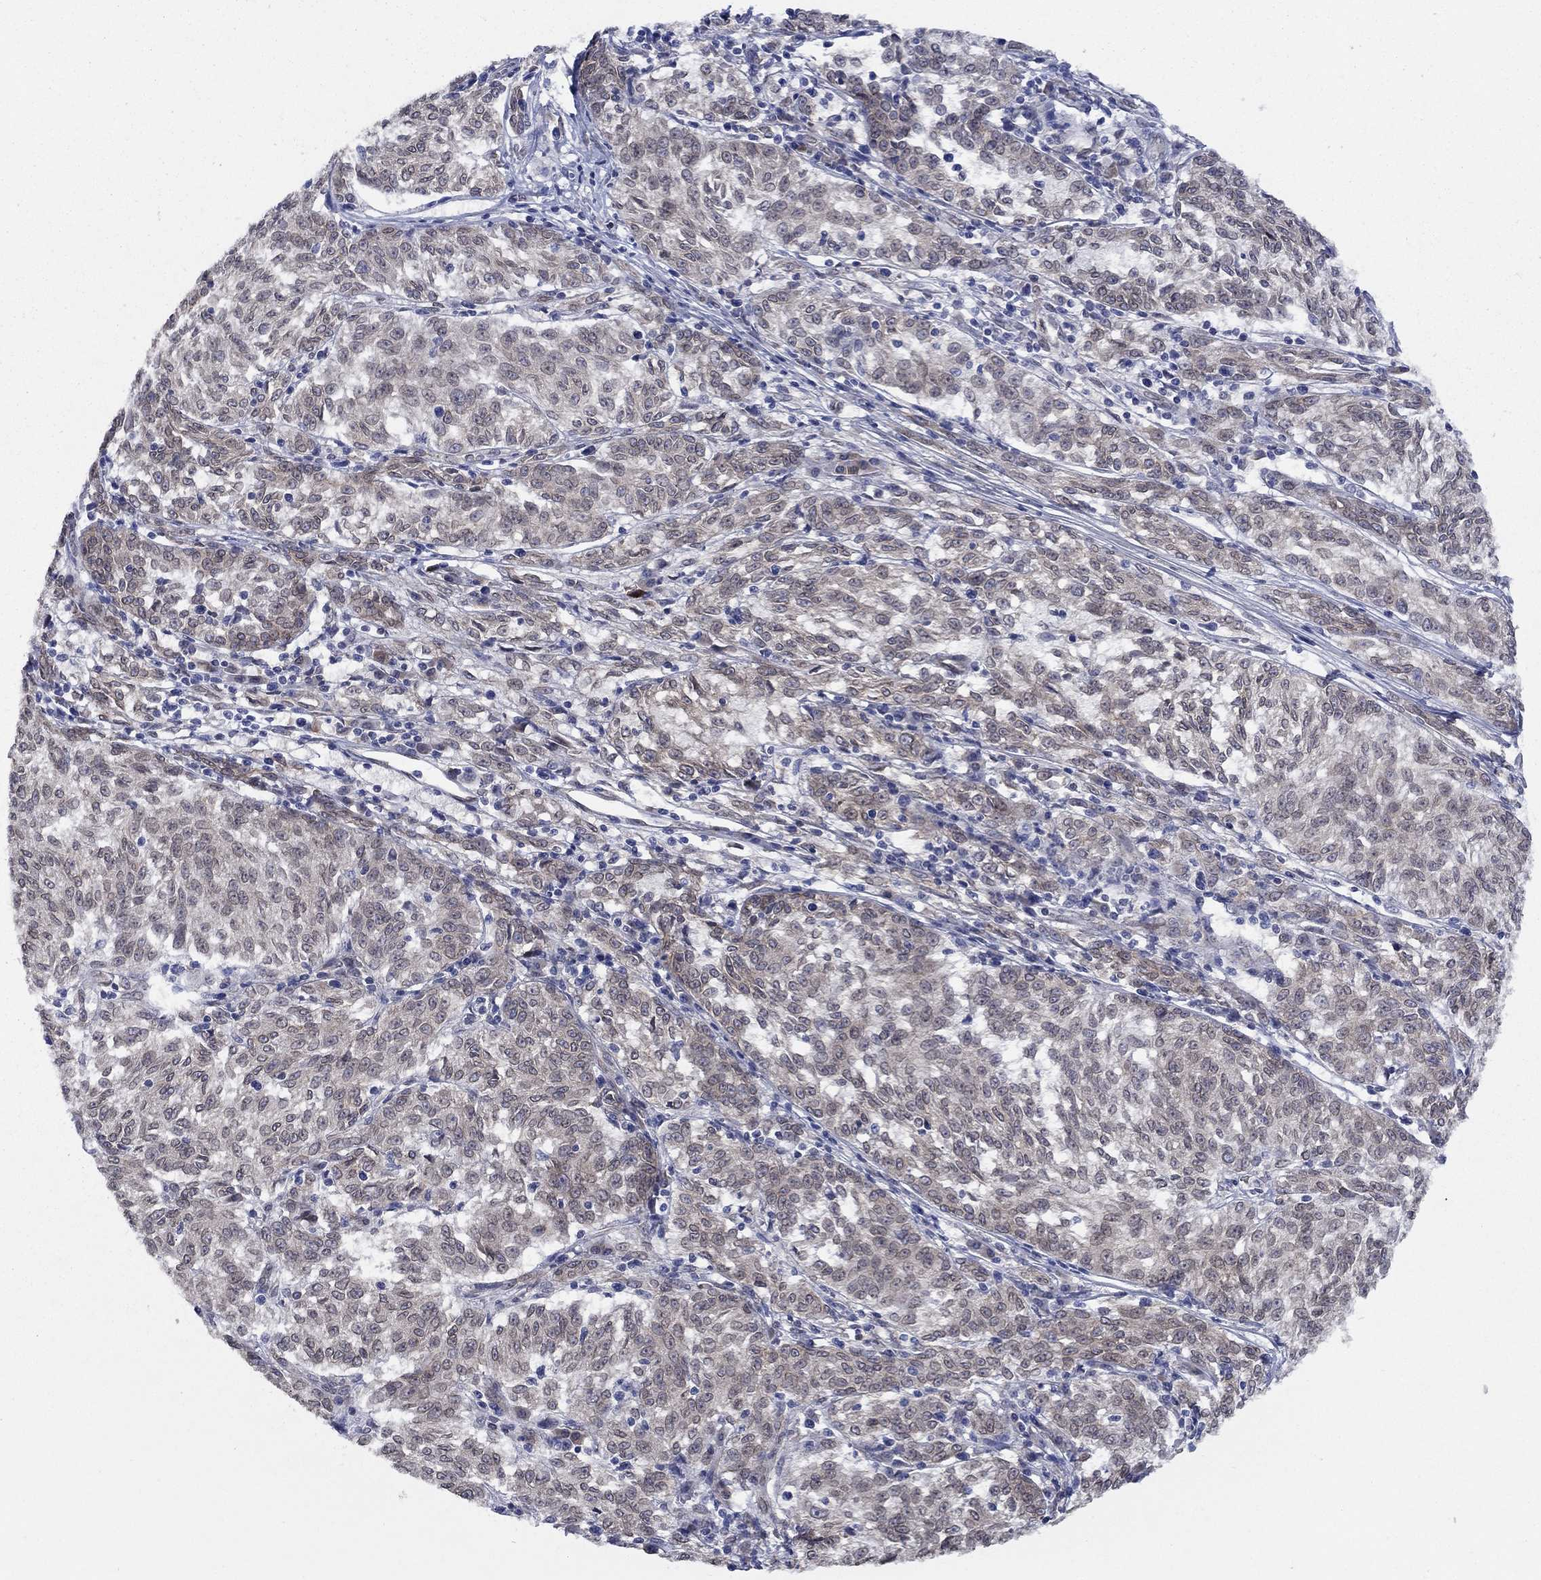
{"staining": {"intensity": "negative", "quantity": "none", "location": "none"}, "tissue": "melanoma", "cell_type": "Tumor cells", "image_type": "cancer", "snomed": [{"axis": "morphology", "description": "Malignant melanoma, NOS"}, {"axis": "topography", "description": "Skin"}], "caption": "Immunohistochemistry (IHC) of human malignant melanoma displays no staining in tumor cells.", "gene": "EMC9", "patient": {"sex": "female", "age": 72}}